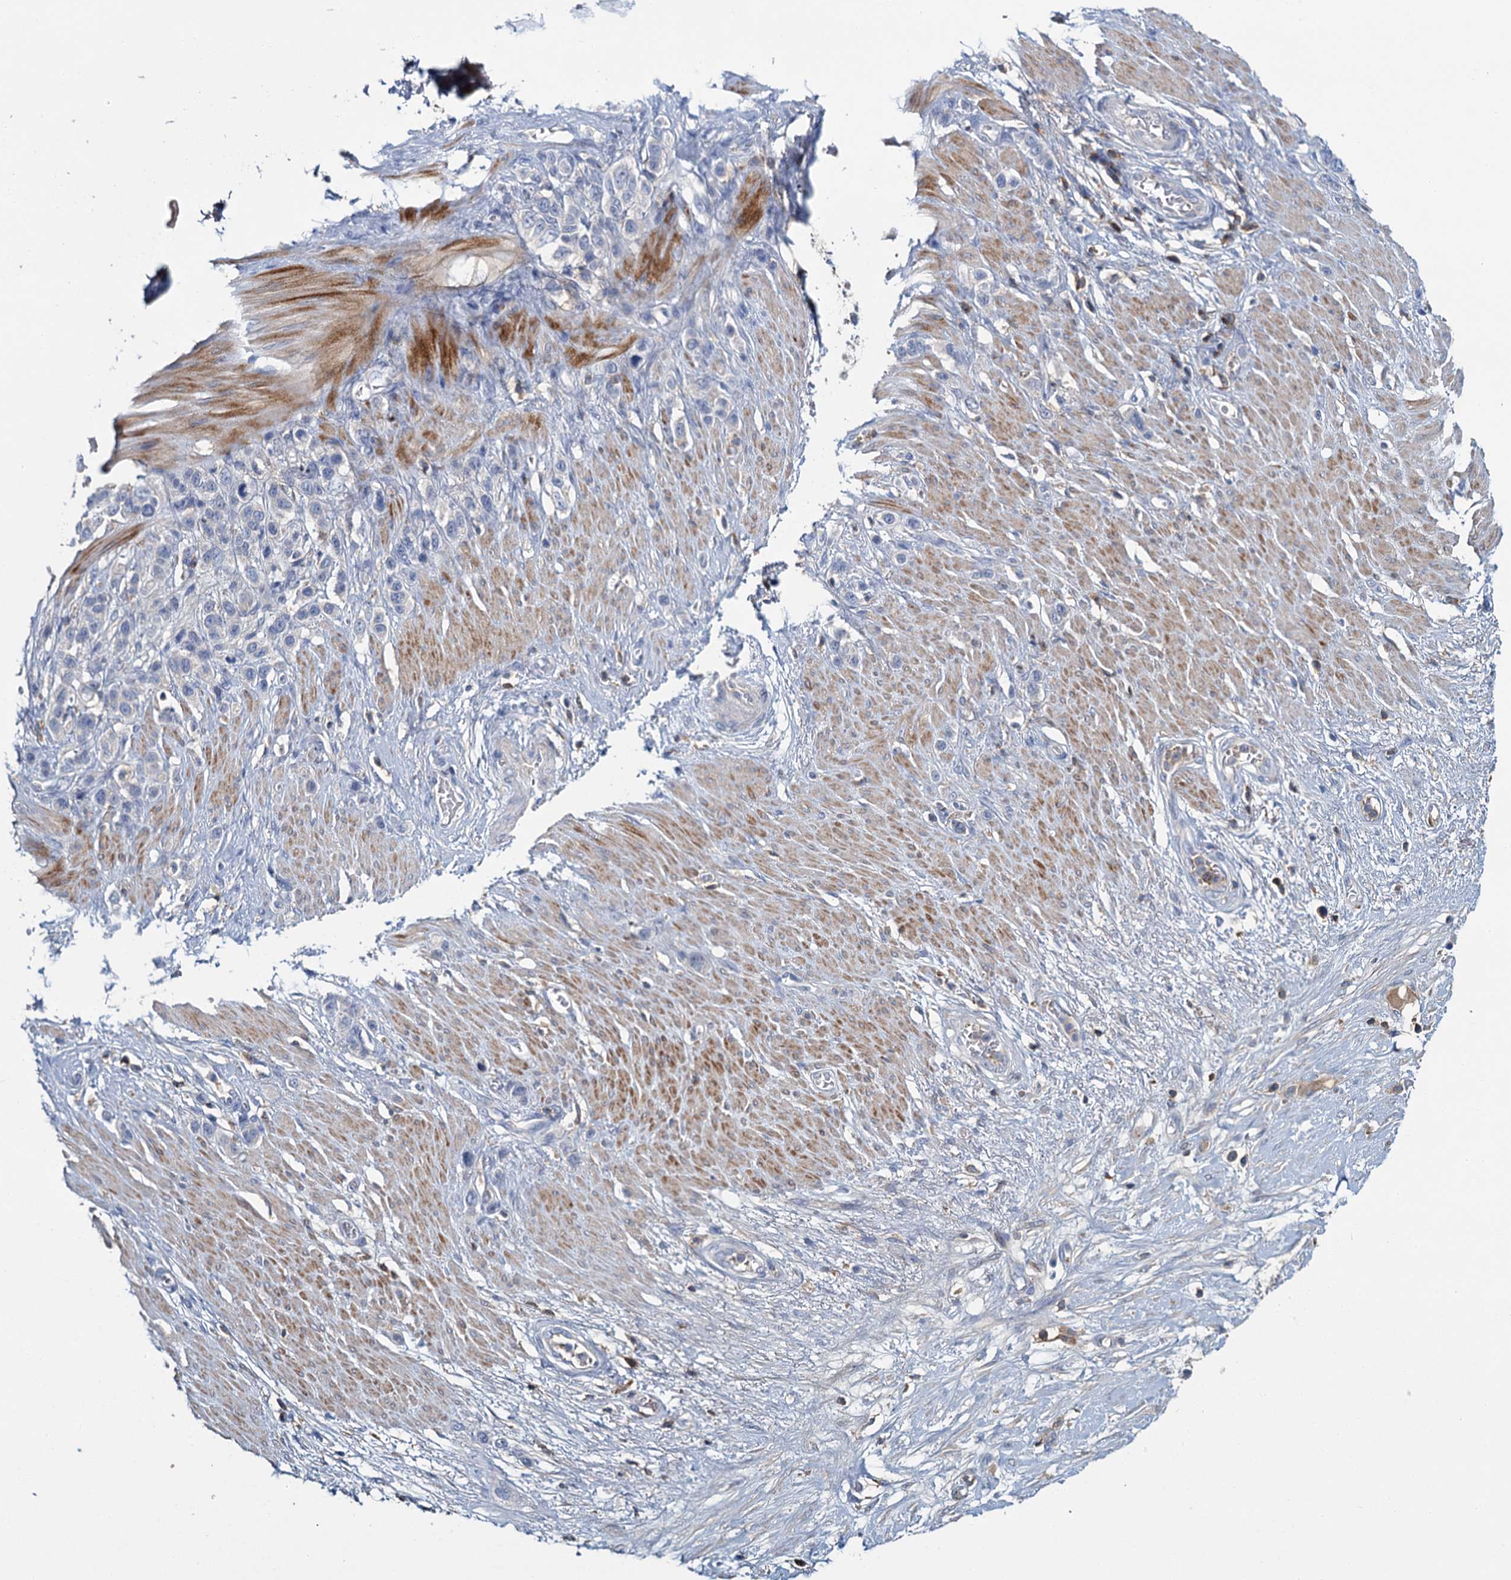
{"staining": {"intensity": "negative", "quantity": "none", "location": "none"}, "tissue": "stomach cancer", "cell_type": "Tumor cells", "image_type": "cancer", "snomed": [{"axis": "morphology", "description": "Adenocarcinoma, NOS"}, {"axis": "morphology", "description": "Adenocarcinoma, High grade"}, {"axis": "topography", "description": "Stomach, upper"}, {"axis": "topography", "description": "Stomach, lower"}], "caption": "Immunohistochemistry (IHC) image of stomach cancer stained for a protein (brown), which displays no staining in tumor cells. (Immunohistochemistry, brightfield microscopy, high magnification).", "gene": "FGFR2", "patient": {"sex": "female", "age": 65}}